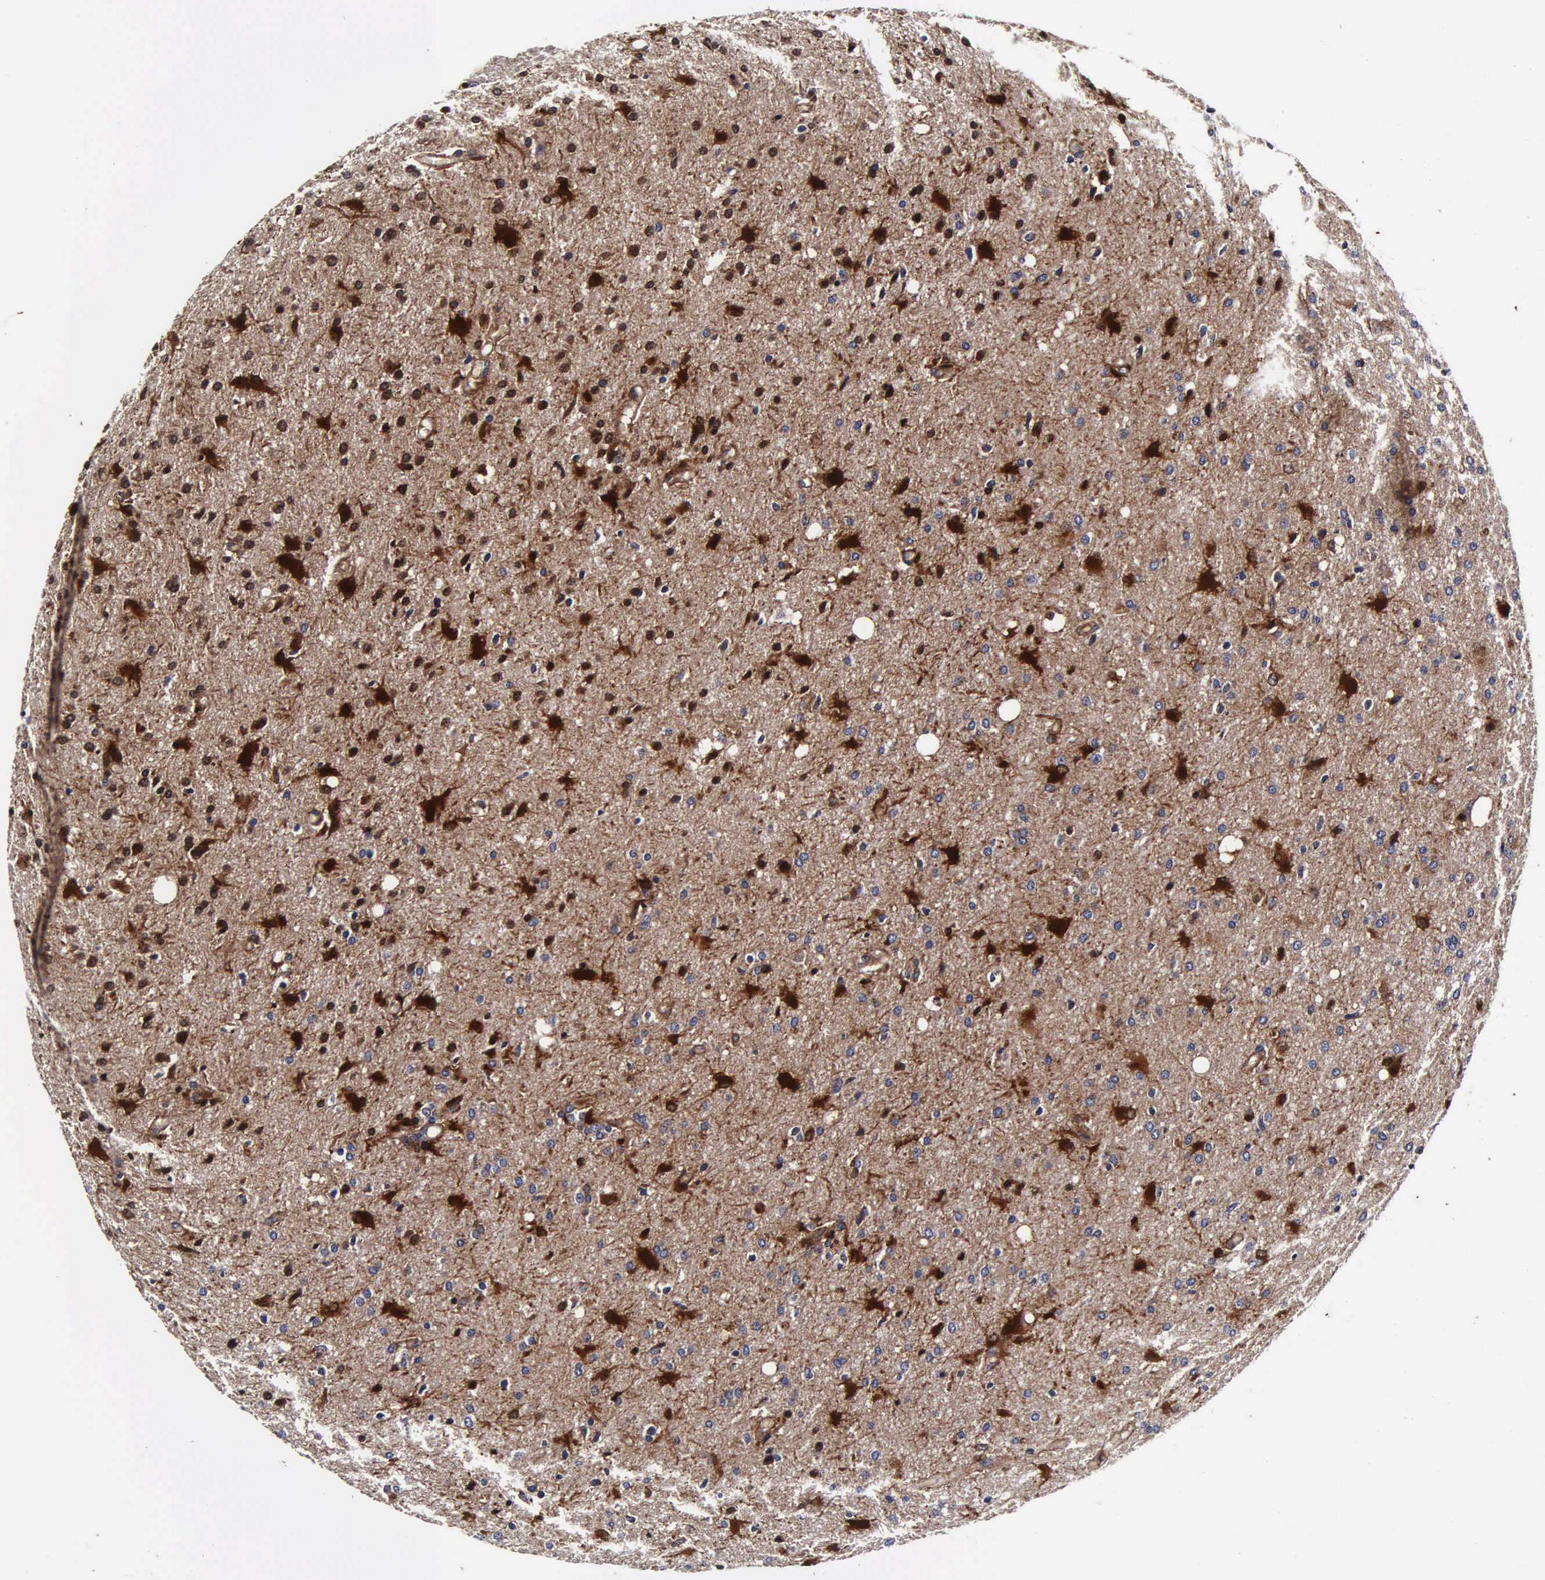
{"staining": {"intensity": "strong", "quantity": "25%-75%", "location": "cytoplasmic/membranous"}, "tissue": "glioma", "cell_type": "Tumor cells", "image_type": "cancer", "snomed": [{"axis": "morphology", "description": "Glioma, malignant, High grade"}, {"axis": "topography", "description": "Brain"}], "caption": "Immunohistochemical staining of human glioma demonstrates high levels of strong cytoplasmic/membranous staining in approximately 25%-75% of tumor cells.", "gene": "CST3", "patient": {"sex": "male", "age": 68}}